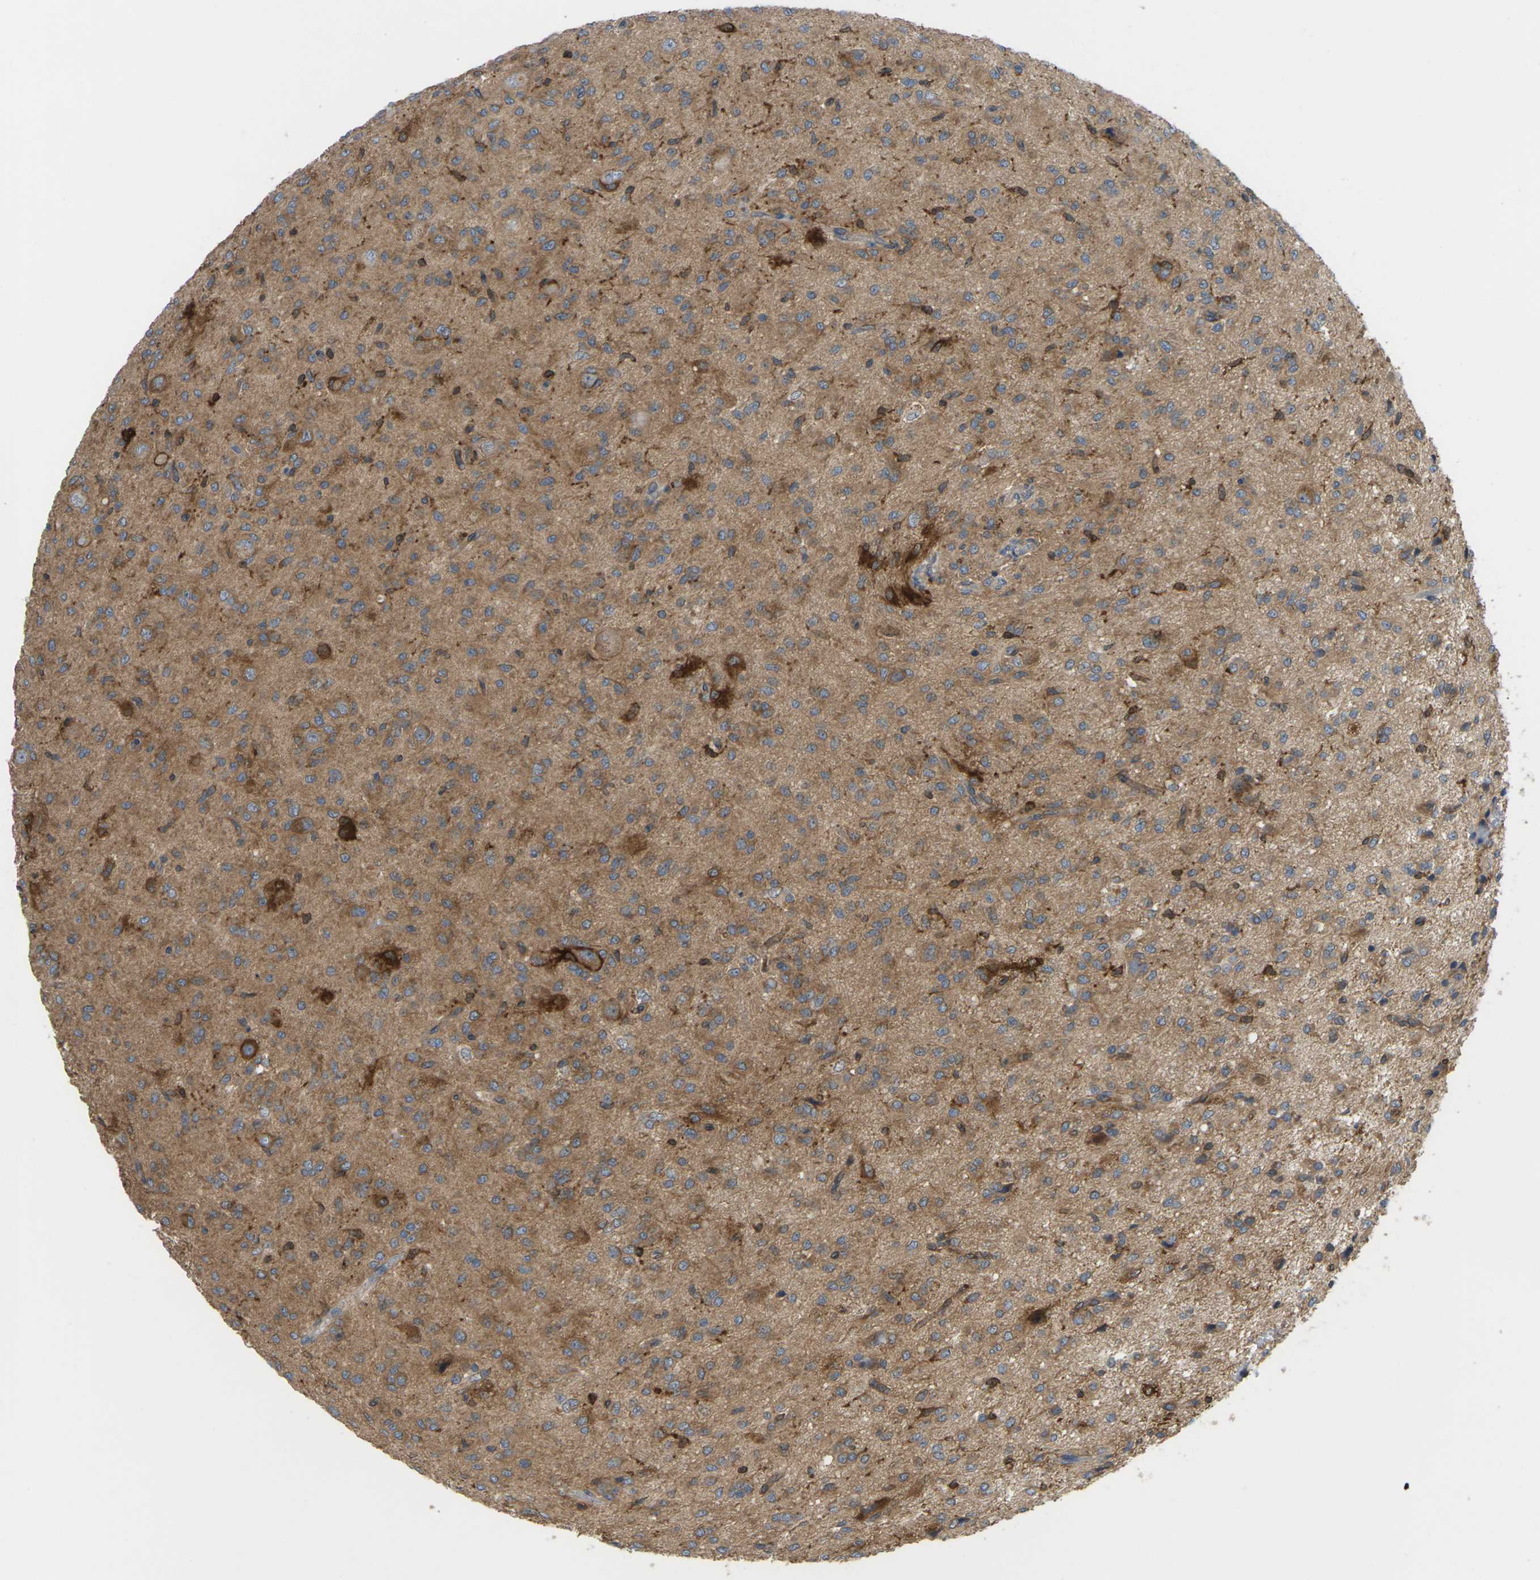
{"staining": {"intensity": "moderate", "quantity": "25%-75%", "location": "cytoplasmic/membranous"}, "tissue": "glioma", "cell_type": "Tumor cells", "image_type": "cancer", "snomed": [{"axis": "morphology", "description": "Glioma, malignant, High grade"}, {"axis": "topography", "description": "Brain"}], "caption": "Tumor cells reveal medium levels of moderate cytoplasmic/membranous expression in about 25%-75% of cells in human high-grade glioma (malignant).", "gene": "TIAM1", "patient": {"sex": "female", "age": 59}}